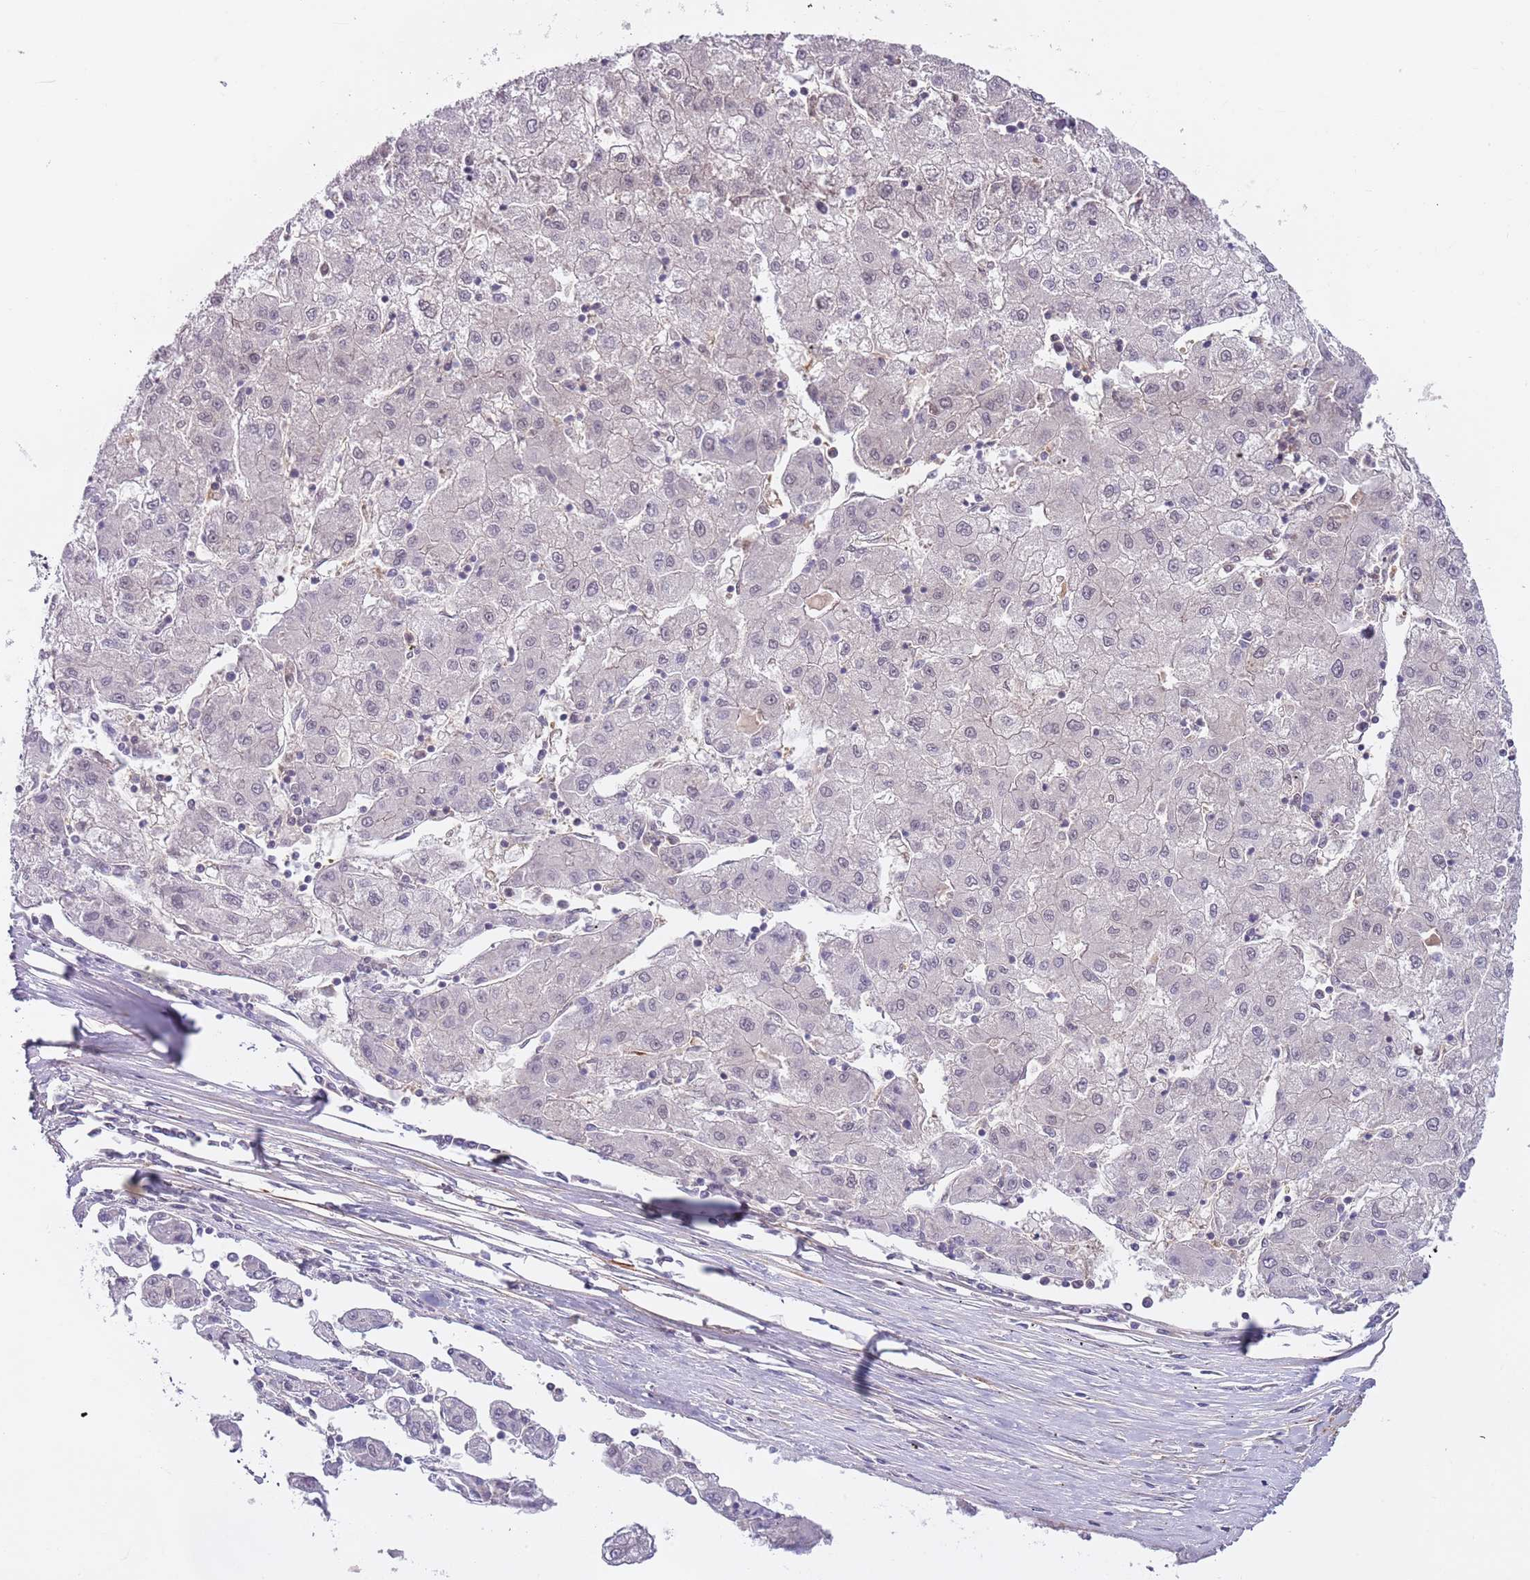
{"staining": {"intensity": "negative", "quantity": "none", "location": "none"}, "tissue": "liver cancer", "cell_type": "Tumor cells", "image_type": "cancer", "snomed": [{"axis": "morphology", "description": "Carcinoma, Hepatocellular, NOS"}, {"axis": "topography", "description": "Liver"}], "caption": "Liver cancer (hepatocellular carcinoma) stained for a protein using immunohistochemistry (IHC) reveals no positivity tumor cells.", "gene": "PGLS", "patient": {"sex": "male", "age": 72}}